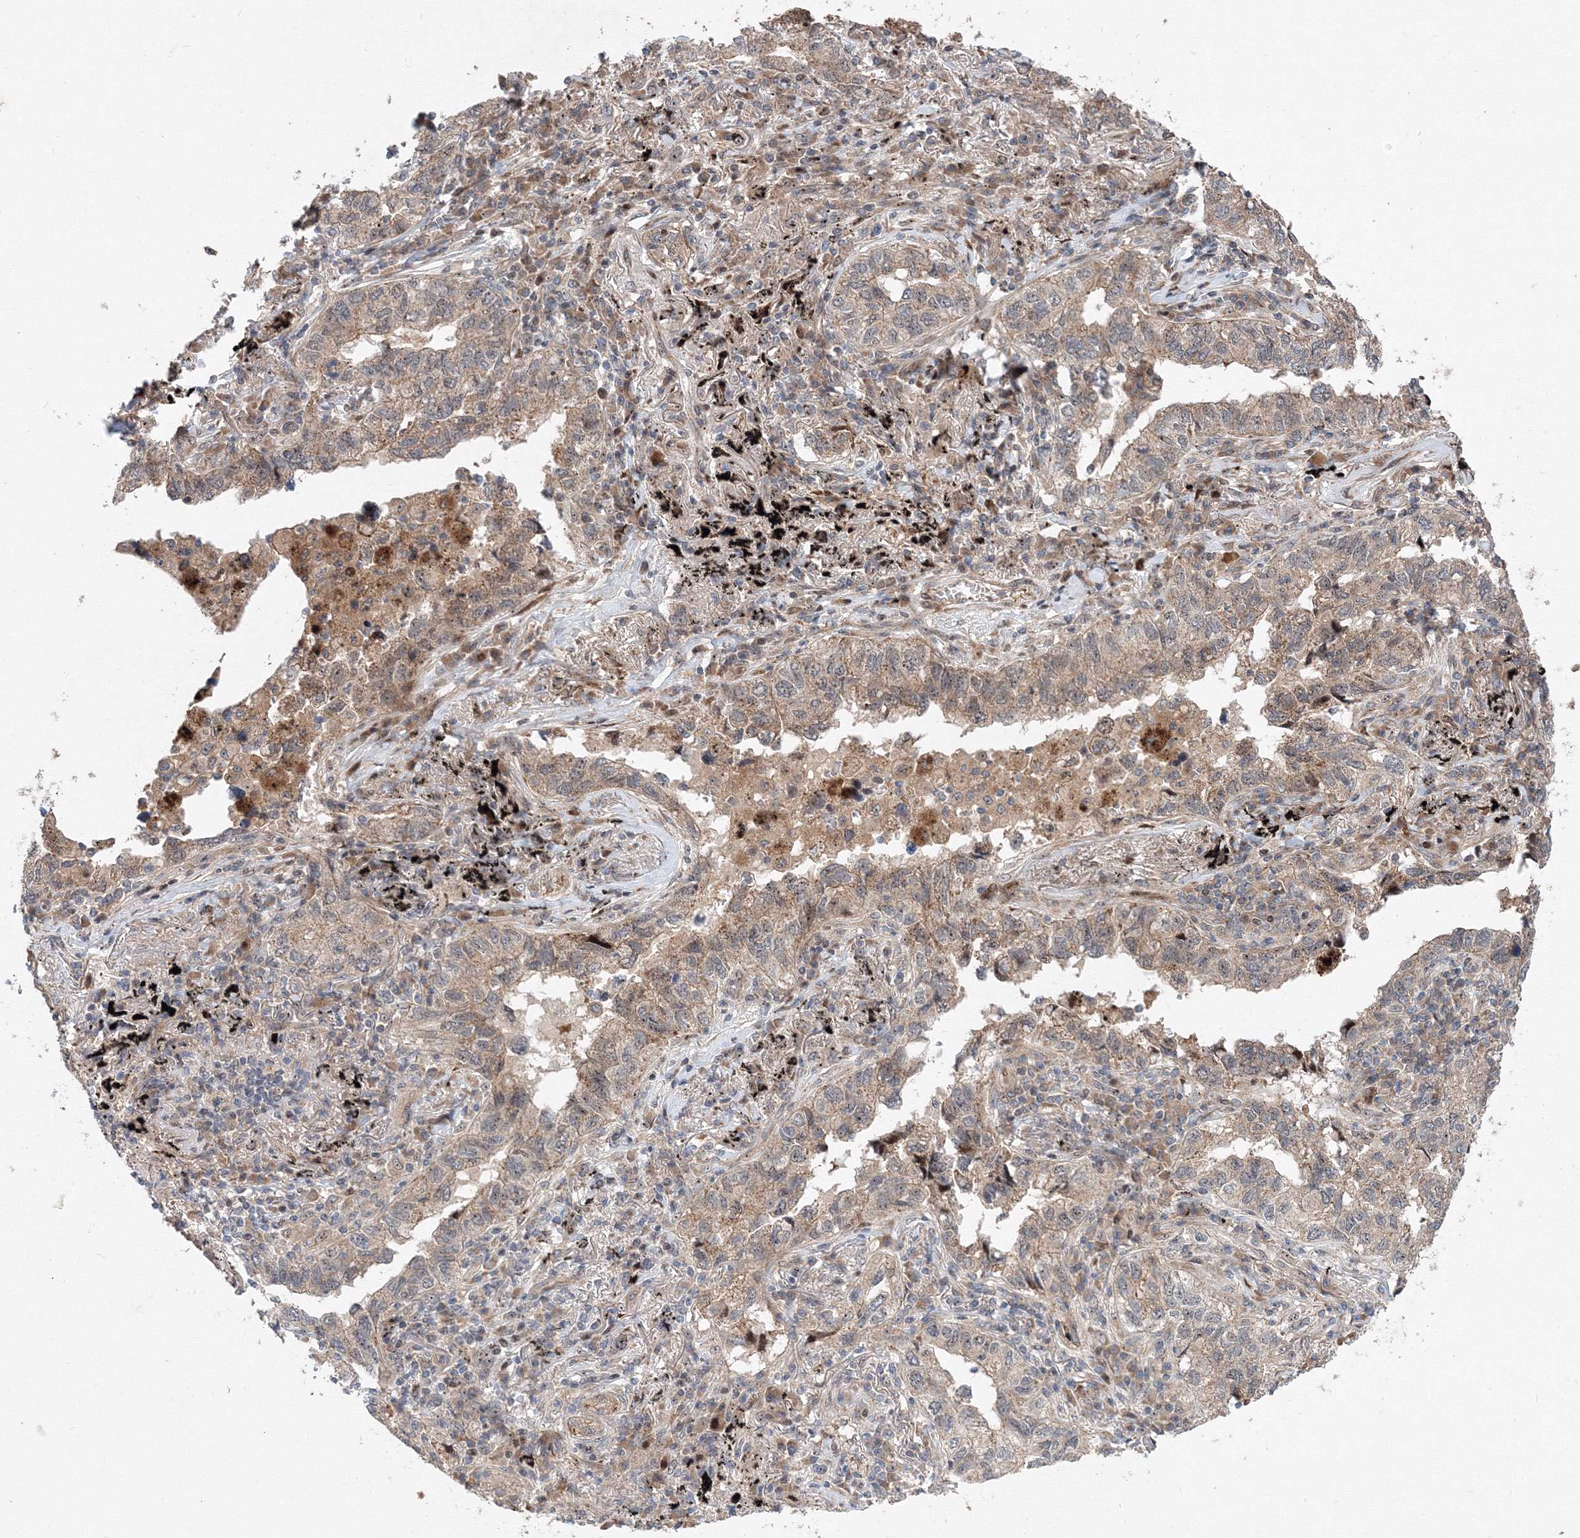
{"staining": {"intensity": "moderate", "quantity": ">75%", "location": "cytoplasmic/membranous,nuclear"}, "tissue": "lung cancer", "cell_type": "Tumor cells", "image_type": "cancer", "snomed": [{"axis": "morphology", "description": "Adenocarcinoma, NOS"}, {"axis": "topography", "description": "Lung"}], "caption": "The histopathology image displays immunohistochemical staining of adenocarcinoma (lung). There is moderate cytoplasmic/membranous and nuclear staining is seen in about >75% of tumor cells.", "gene": "ANKAR", "patient": {"sex": "male", "age": 65}}